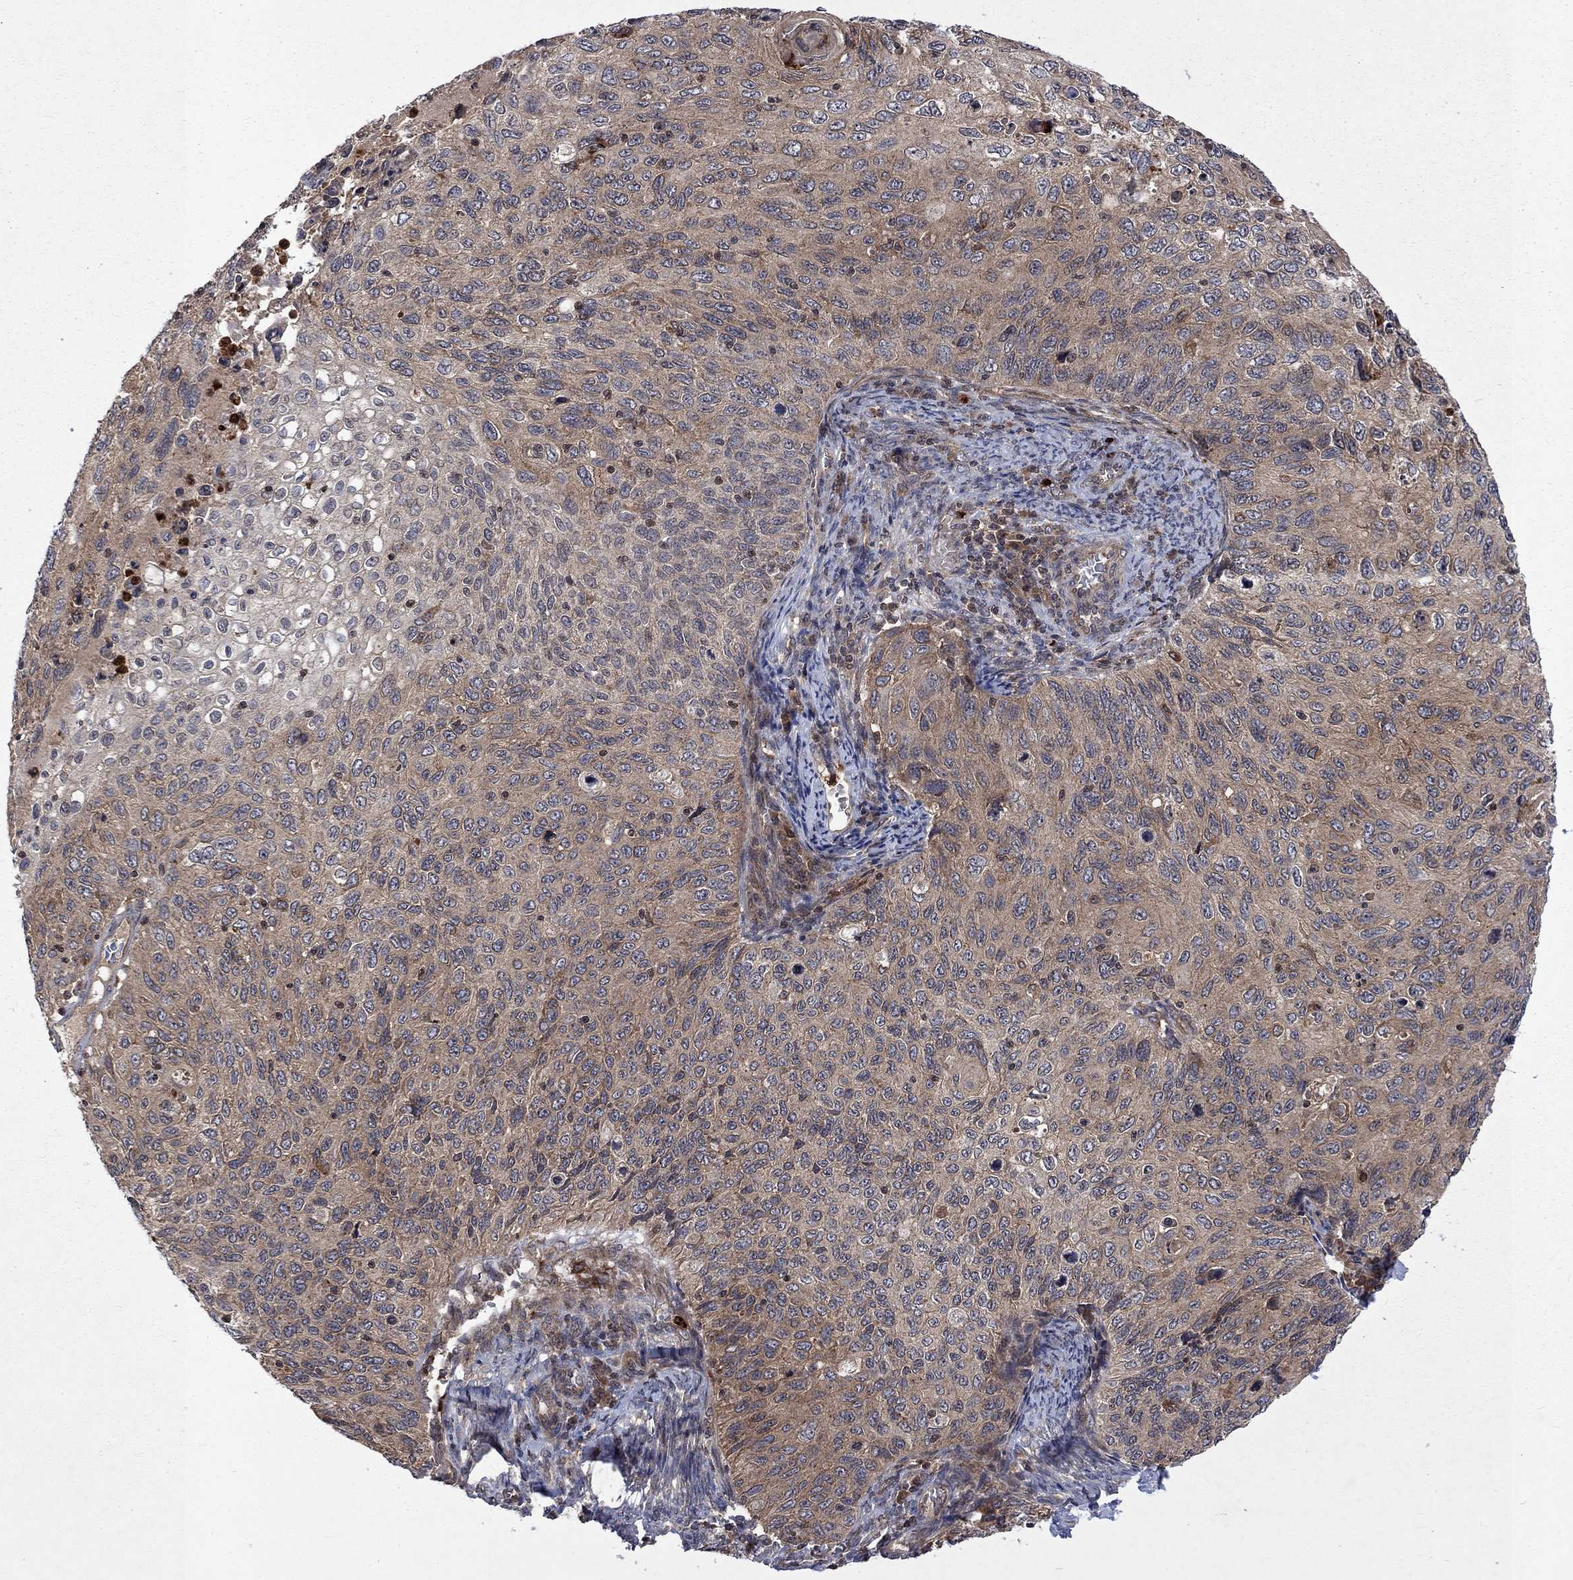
{"staining": {"intensity": "weak", "quantity": "<25%", "location": "cytoplasmic/membranous"}, "tissue": "cervical cancer", "cell_type": "Tumor cells", "image_type": "cancer", "snomed": [{"axis": "morphology", "description": "Squamous cell carcinoma, NOS"}, {"axis": "topography", "description": "Cervix"}], "caption": "Cervical cancer was stained to show a protein in brown. There is no significant expression in tumor cells. (Stains: DAB immunohistochemistry (IHC) with hematoxylin counter stain, Microscopy: brightfield microscopy at high magnification).", "gene": "TMEM33", "patient": {"sex": "female", "age": 70}}